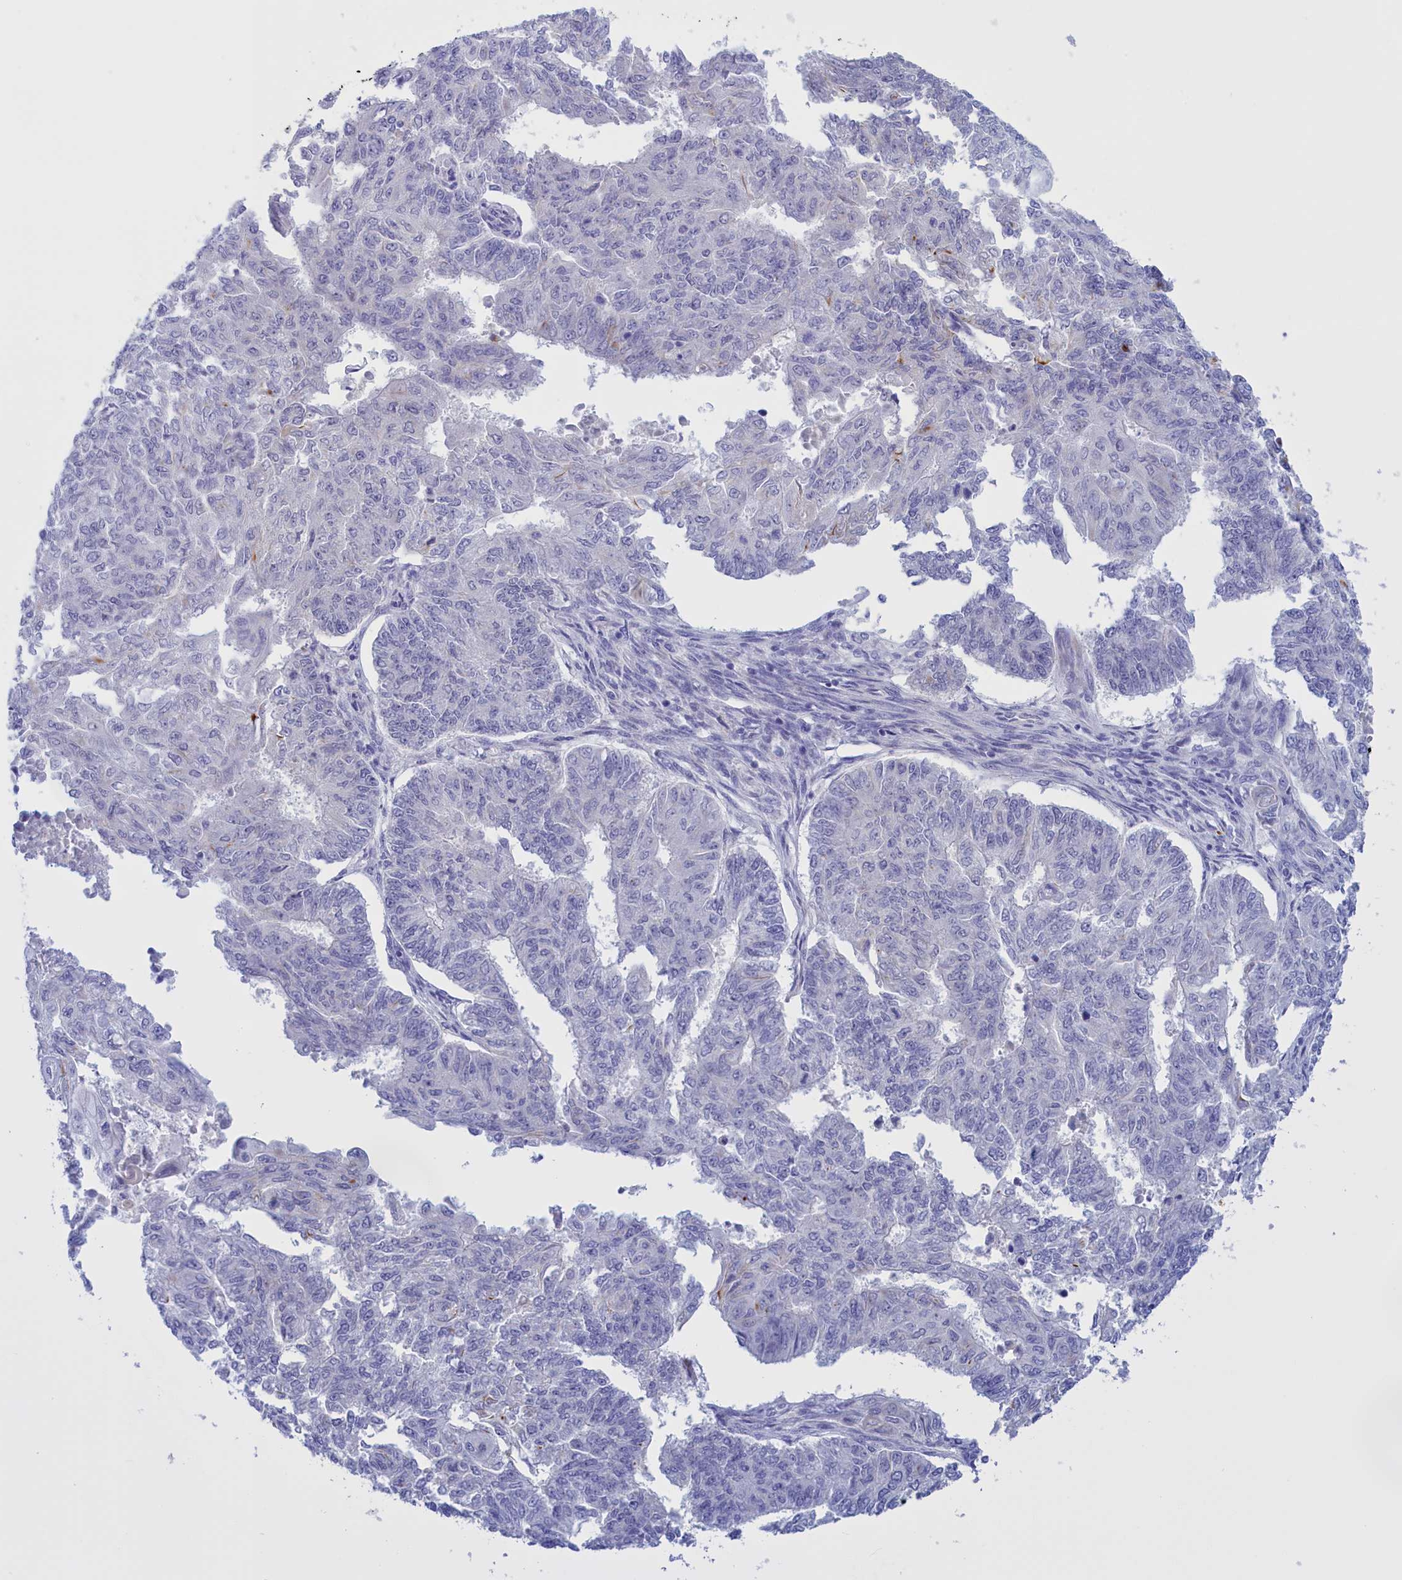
{"staining": {"intensity": "negative", "quantity": "none", "location": "none"}, "tissue": "endometrial cancer", "cell_type": "Tumor cells", "image_type": "cancer", "snomed": [{"axis": "morphology", "description": "Adenocarcinoma, NOS"}, {"axis": "topography", "description": "Endometrium"}], "caption": "Immunohistochemistry photomicrograph of human endometrial cancer (adenocarcinoma) stained for a protein (brown), which demonstrates no positivity in tumor cells.", "gene": "FAM149B1", "patient": {"sex": "female", "age": 32}}